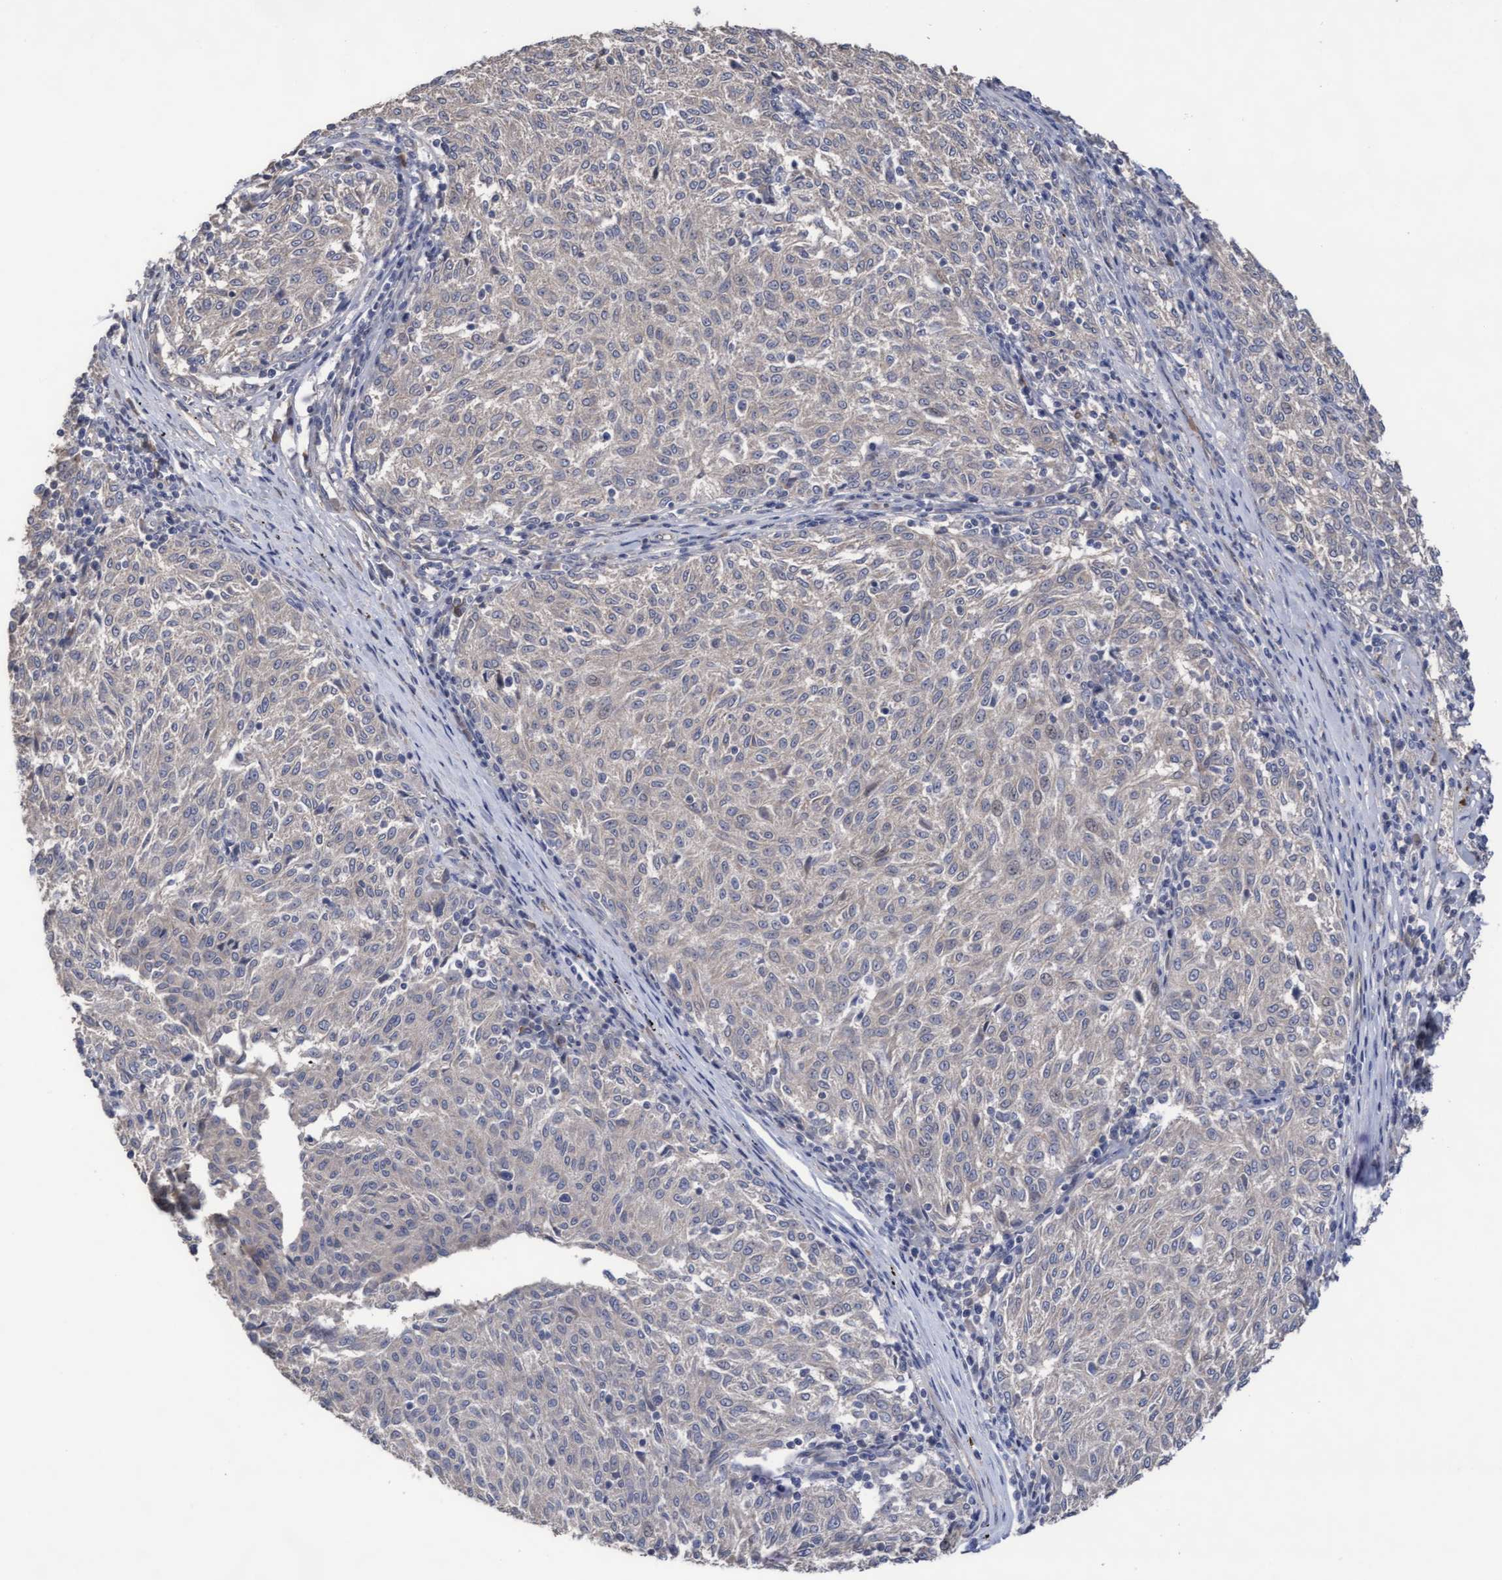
{"staining": {"intensity": "negative", "quantity": "none", "location": "none"}, "tissue": "melanoma", "cell_type": "Tumor cells", "image_type": "cancer", "snomed": [{"axis": "morphology", "description": "Malignant melanoma, NOS"}, {"axis": "topography", "description": "Skin"}], "caption": "DAB (3,3'-diaminobenzidine) immunohistochemical staining of human melanoma exhibits no significant expression in tumor cells.", "gene": "KRT24", "patient": {"sex": "female", "age": 72}}